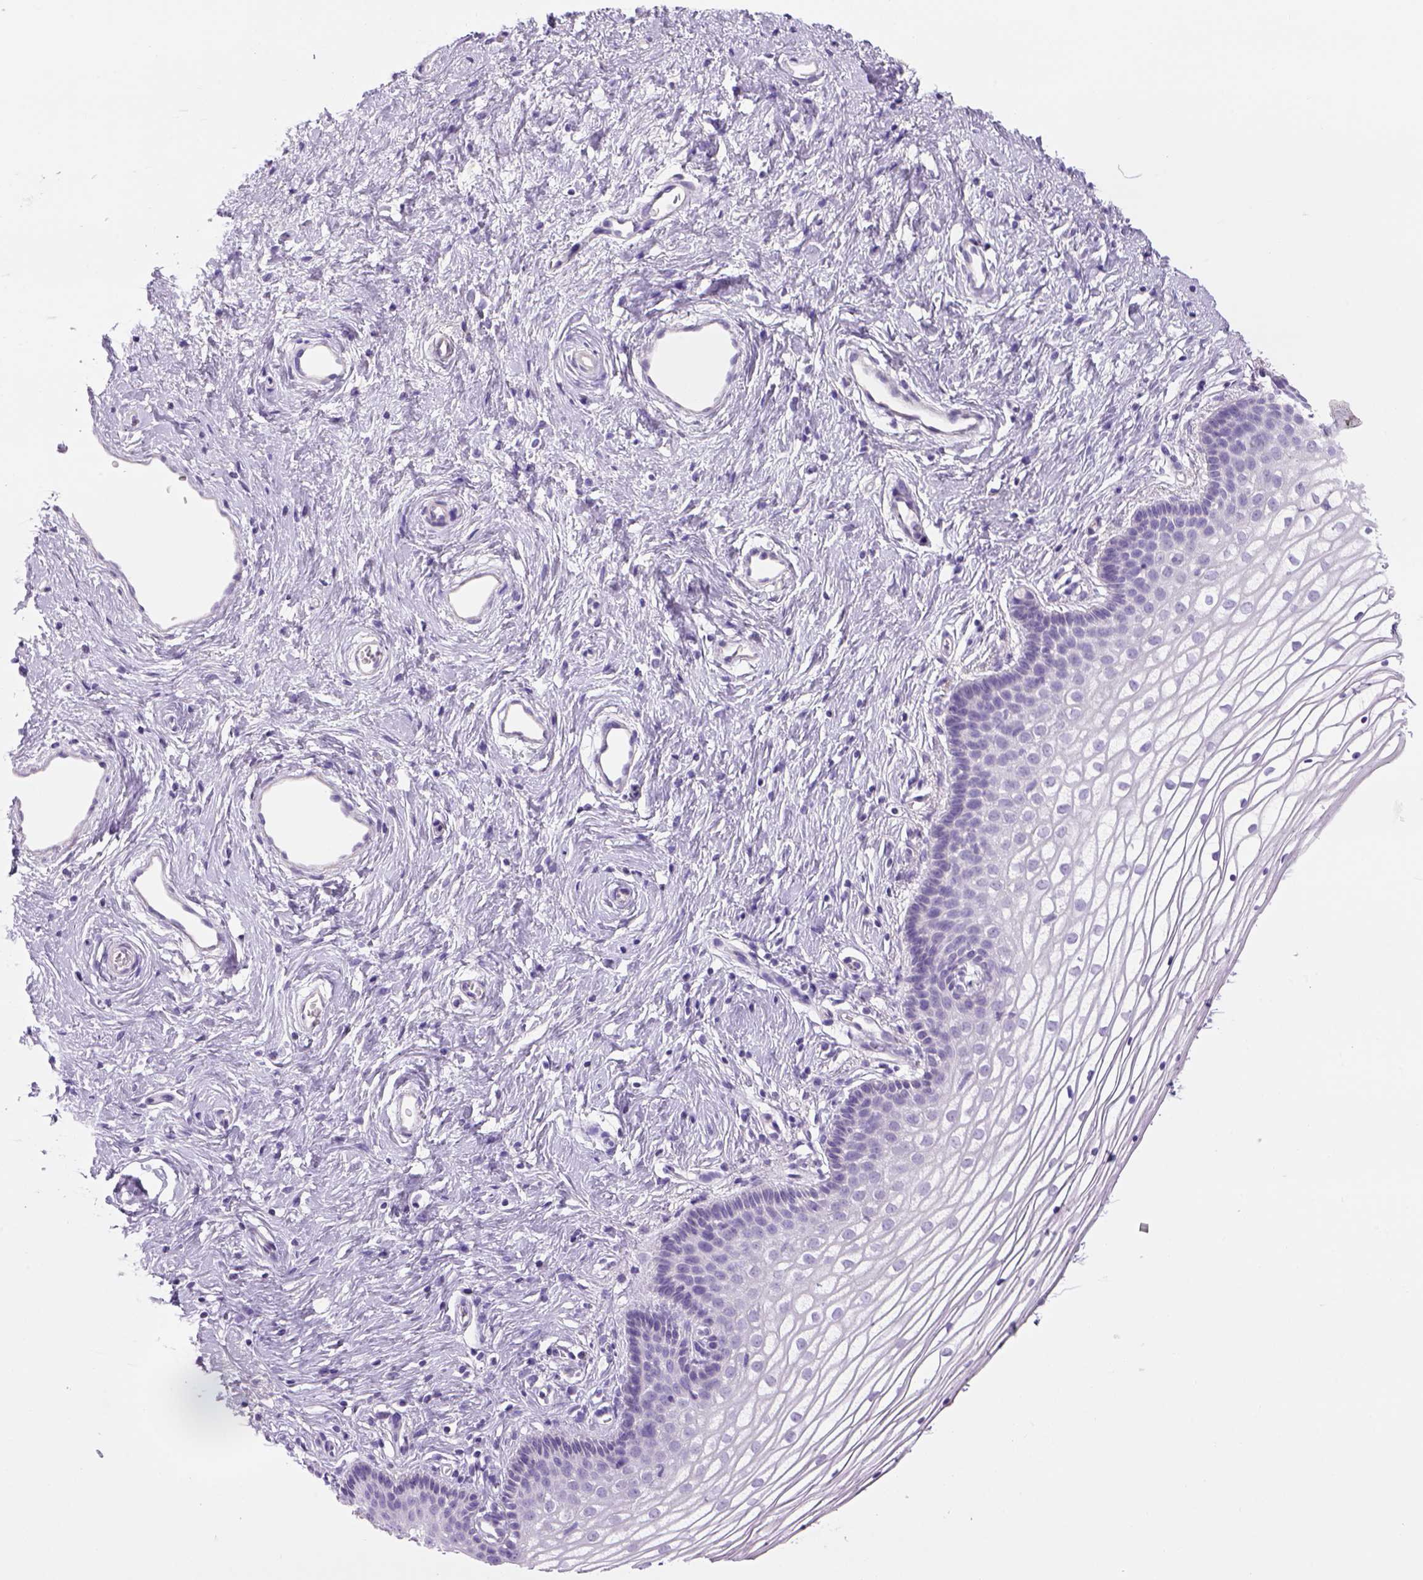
{"staining": {"intensity": "negative", "quantity": "none", "location": "none"}, "tissue": "vagina", "cell_type": "Squamous epithelial cells", "image_type": "normal", "snomed": [{"axis": "morphology", "description": "Normal tissue, NOS"}, {"axis": "topography", "description": "Vagina"}], "caption": "Protein analysis of unremarkable vagina demonstrates no significant positivity in squamous epithelial cells. (Immunohistochemistry (ihc), brightfield microscopy, high magnification).", "gene": "TENM4", "patient": {"sex": "female", "age": 36}}